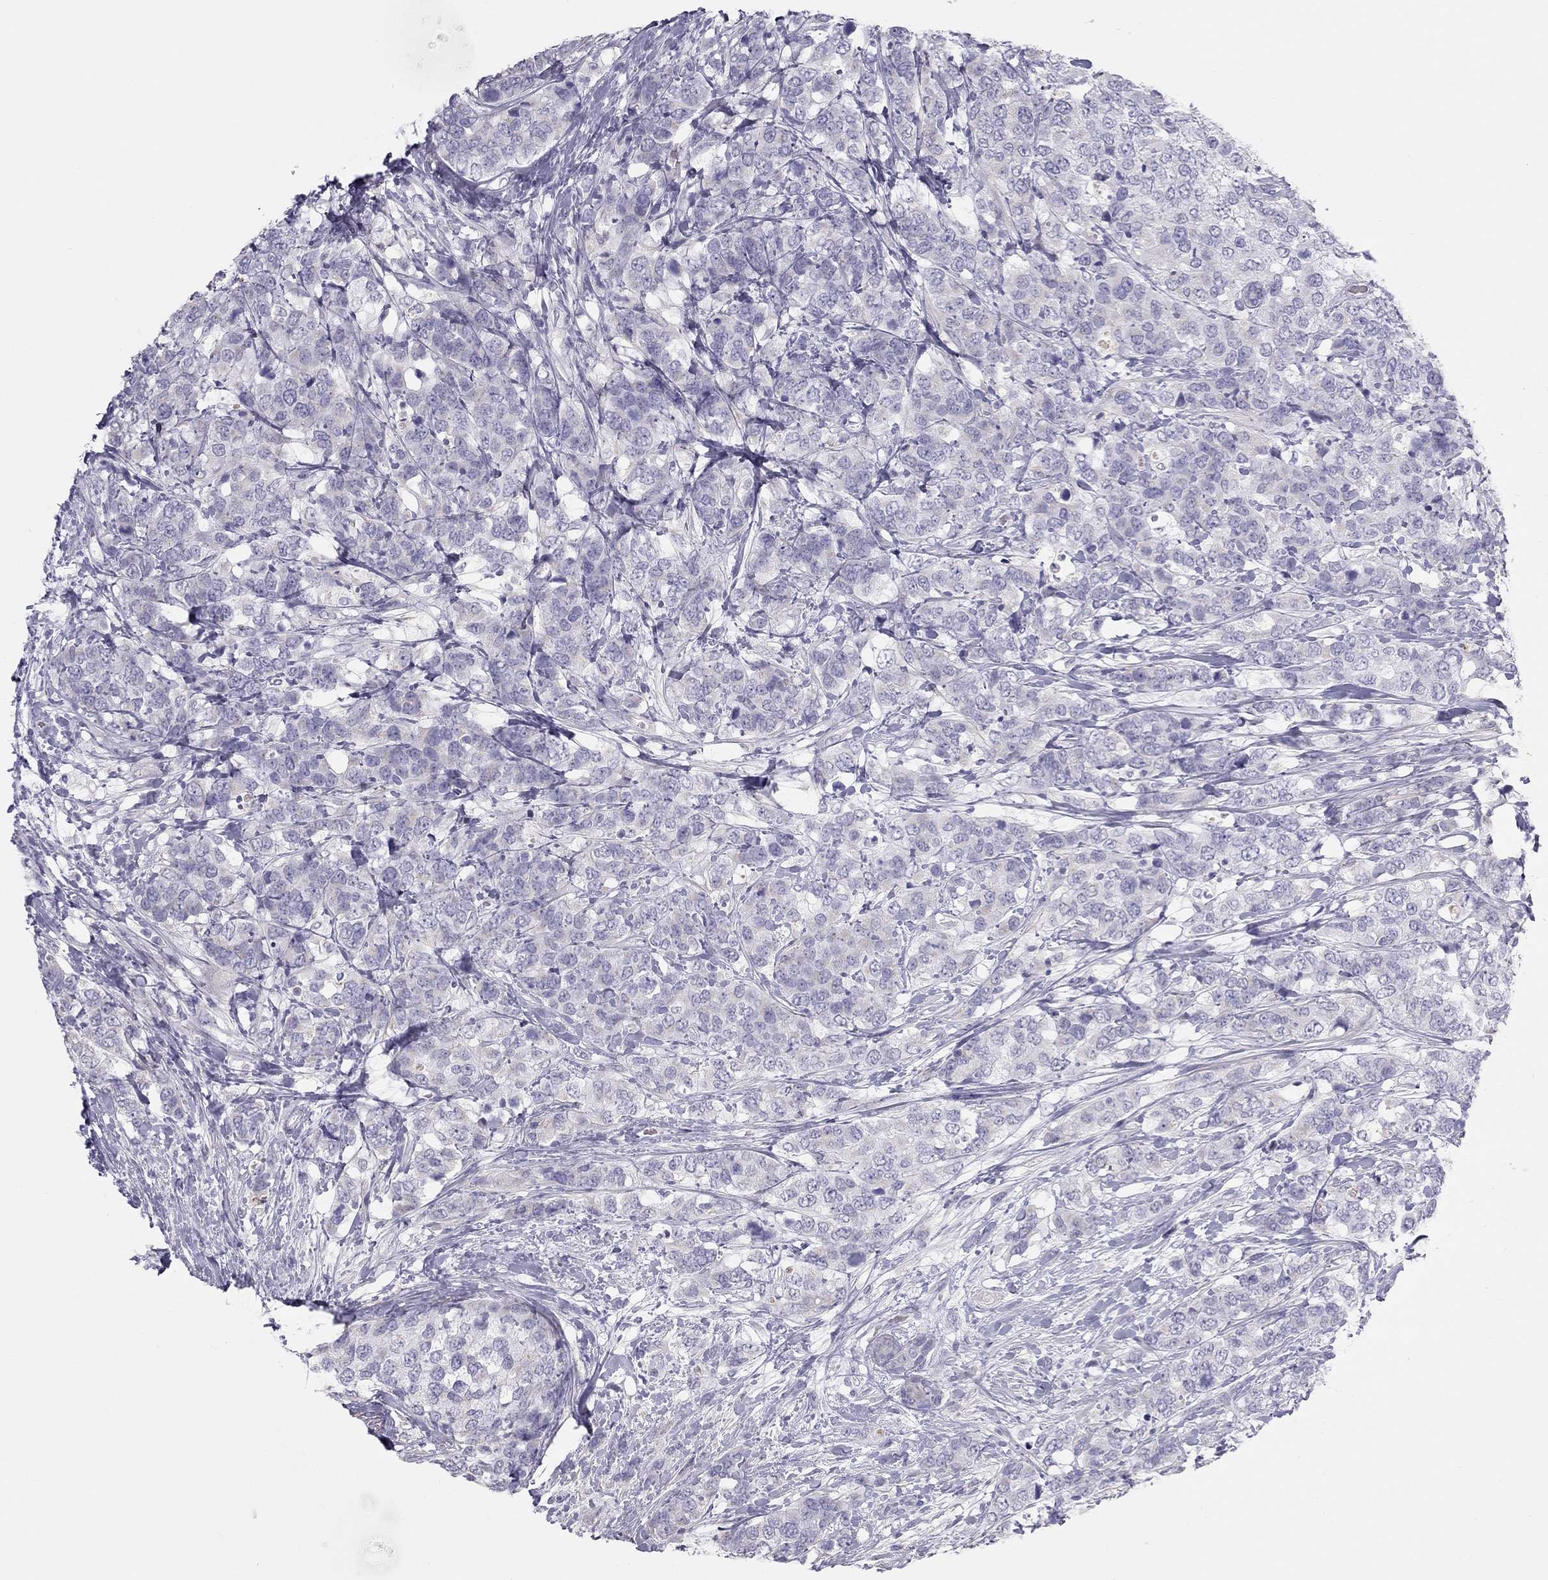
{"staining": {"intensity": "negative", "quantity": "none", "location": "none"}, "tissue": "breast cancer", "cell_type": "Tumor cells", "image_type": "cancer", "snomed": [{"axis": "morphology", "description": "Lobular carcinoma"}, {"axis": "topography", "description": "Breast"}], "caption": "An image of human lobular carcinoma (breast) is negative for staining in tumor cells. (Stains: DAB (3,3'-diaminobenzidine) immunohistochemistry with hematoxylin counter stain, Microscopy: brightfield microscopy at high magnification).", "gene": "SPATA12", "patient": {"sex": "female", "age": 59}}